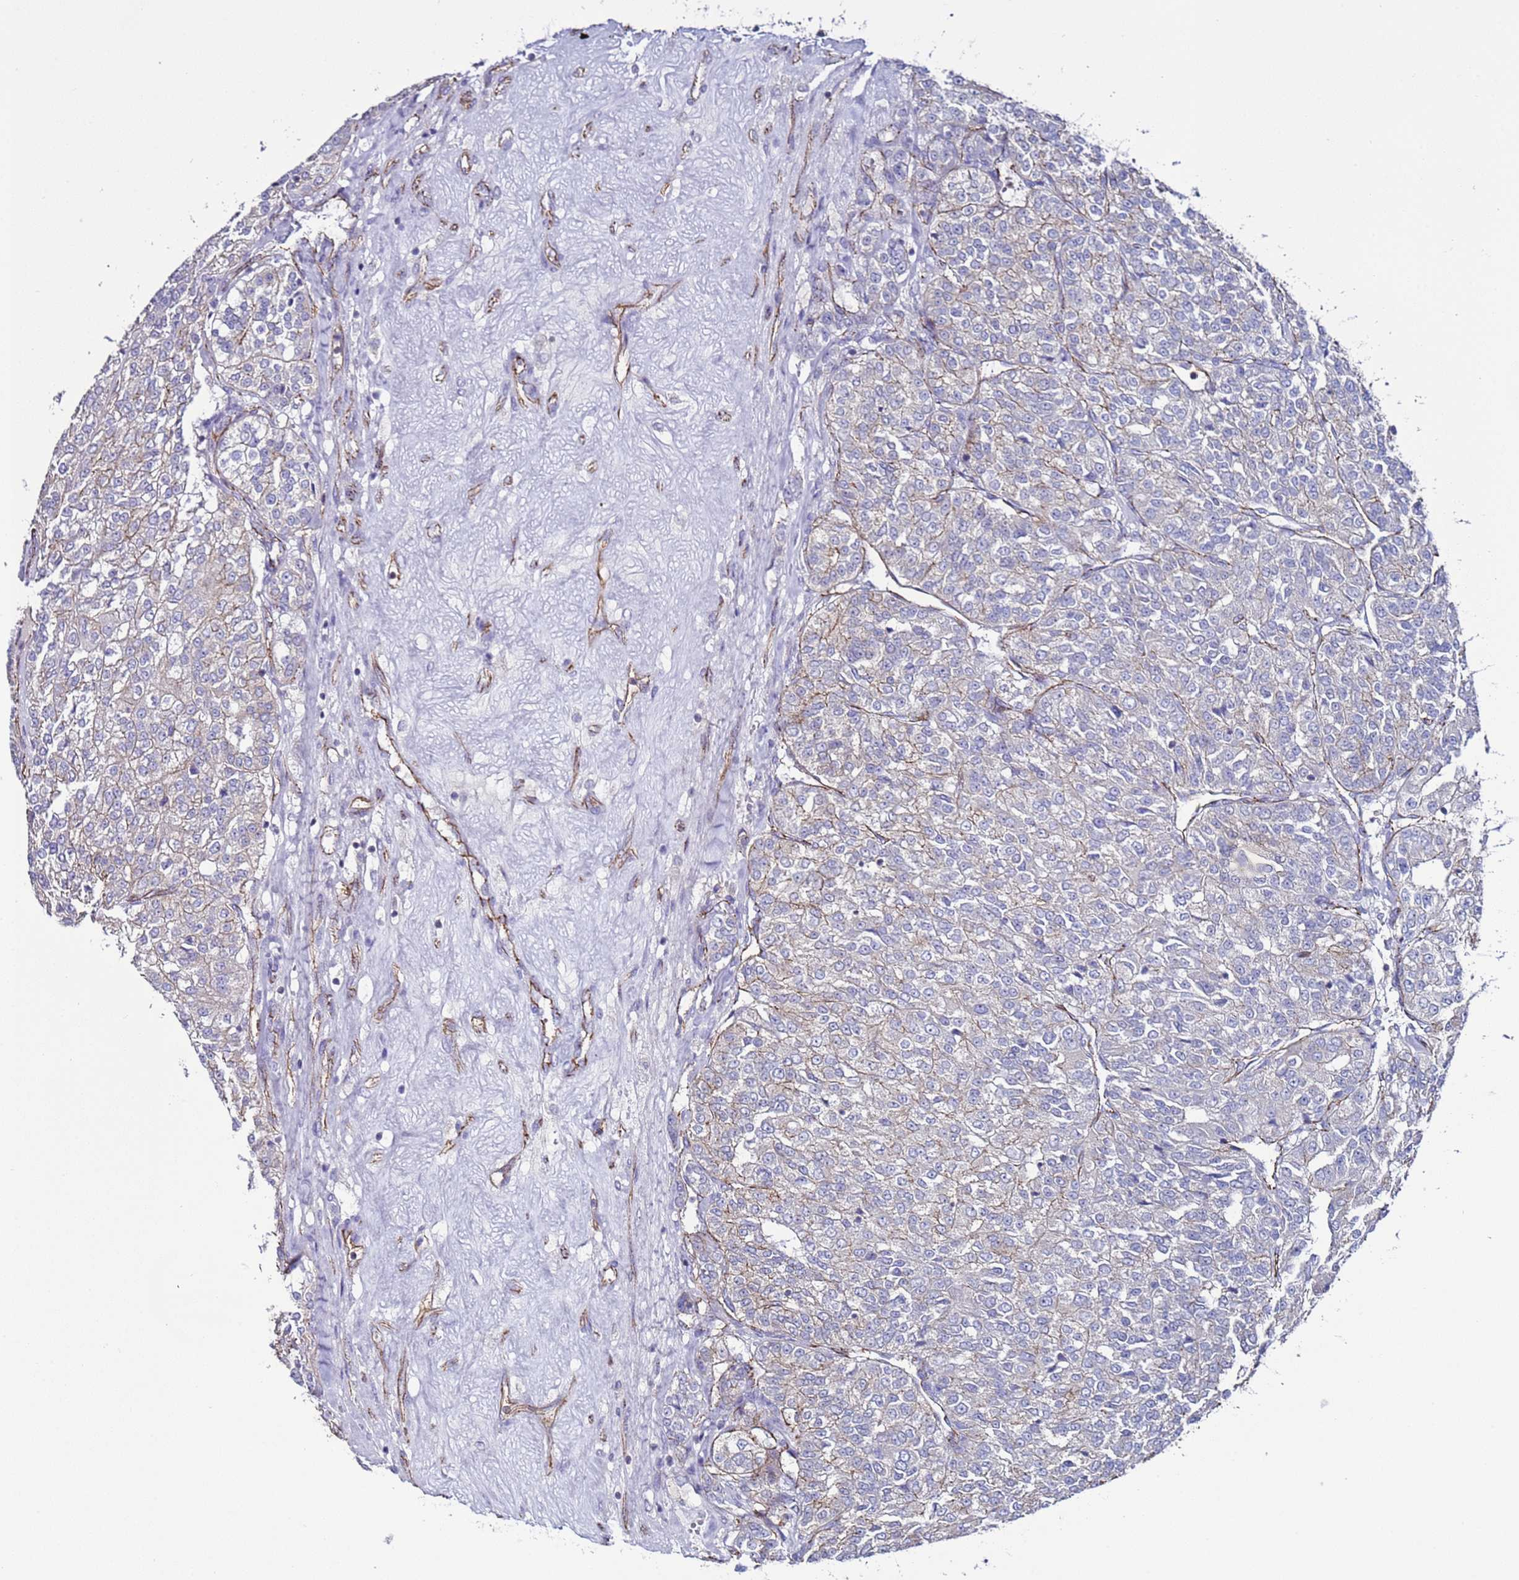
{"staining": {"intensity": "weak", "quantity": "<25%", "location": "cytoplasmic/membranous"}, "tissue": "renal cancer", "cell_type": "Tumor cells", "image_type": "cancer", "snomed": [{"axis": "morphology", "description": "Adenocarcinoma, NOS"}, {"axis": "topography", "description": "Kidney"}], "caption": "Tumor cells show no significant protein positivity in renal adenocarcinoma. Brightfield microscopy of IHC stained with DAB (3,3'-diaminobenzidine) (brown) and hematoxylin (blue), captured at high magnification.", "gene": "TENM3", "patient": {"sex": "female", "age": 63}}